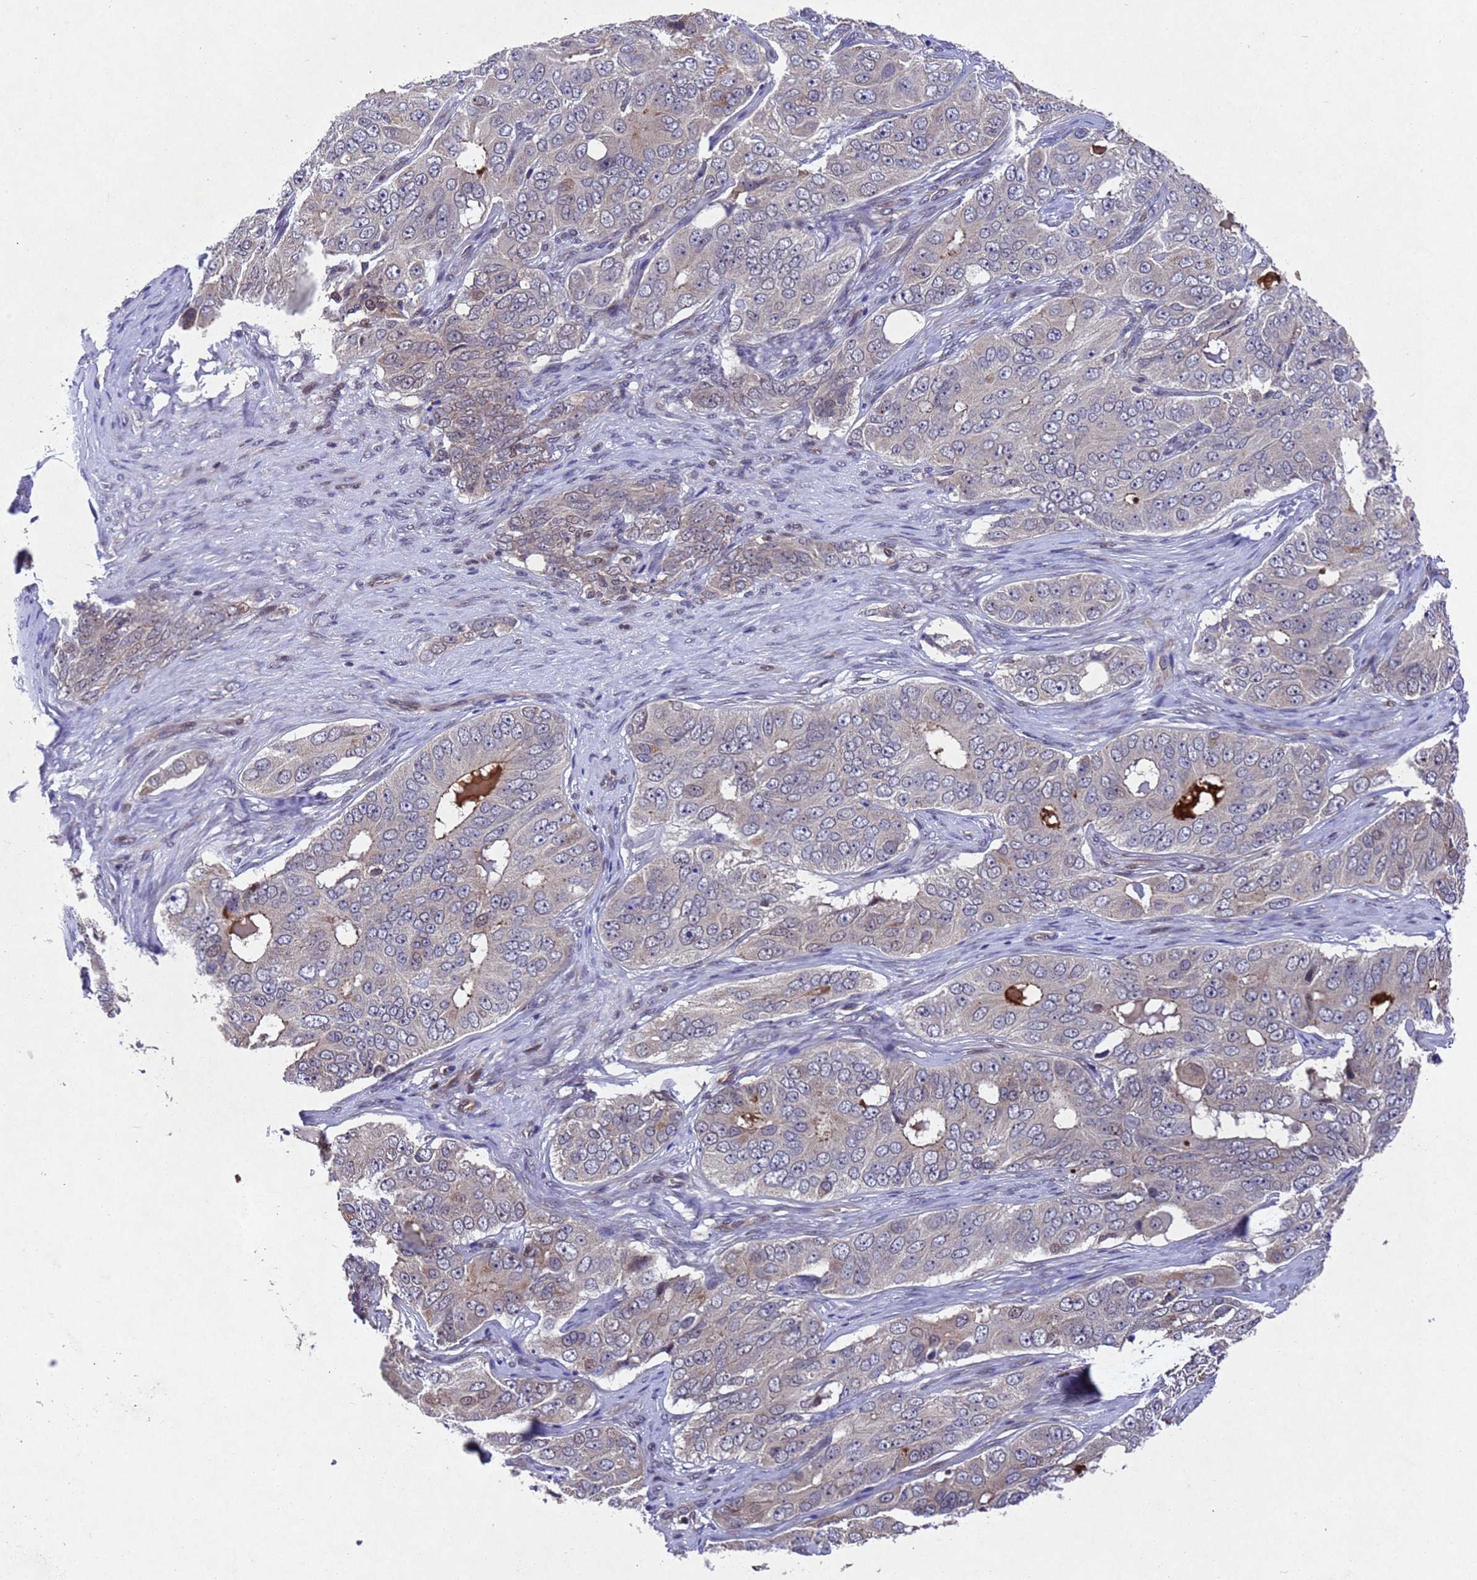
{"staining": {"intensity": "weak", "quantity": "<25%", "location": "cytoplasmic/membranous,nuclear"}, "tissue": "ovarian cancer", "cell_type": "Tumor cells", "image_type": "cancer", "snomed": [{"axis": "morphology", "description": "Carcinoma, endometroid"}, {"axis": "topography", "description": "Ovary"}], "caption": "DAB (3,3'-diaminobenzidine) immunohistochemical staining of ovarian endometroid carcinoma demonstrates no significant staining in tumor cells. (DAB IHC visualized using brightfield microscopy, high magnification).", "gene": "TBK1", "patient": {"sex": "female", "age": 51}}